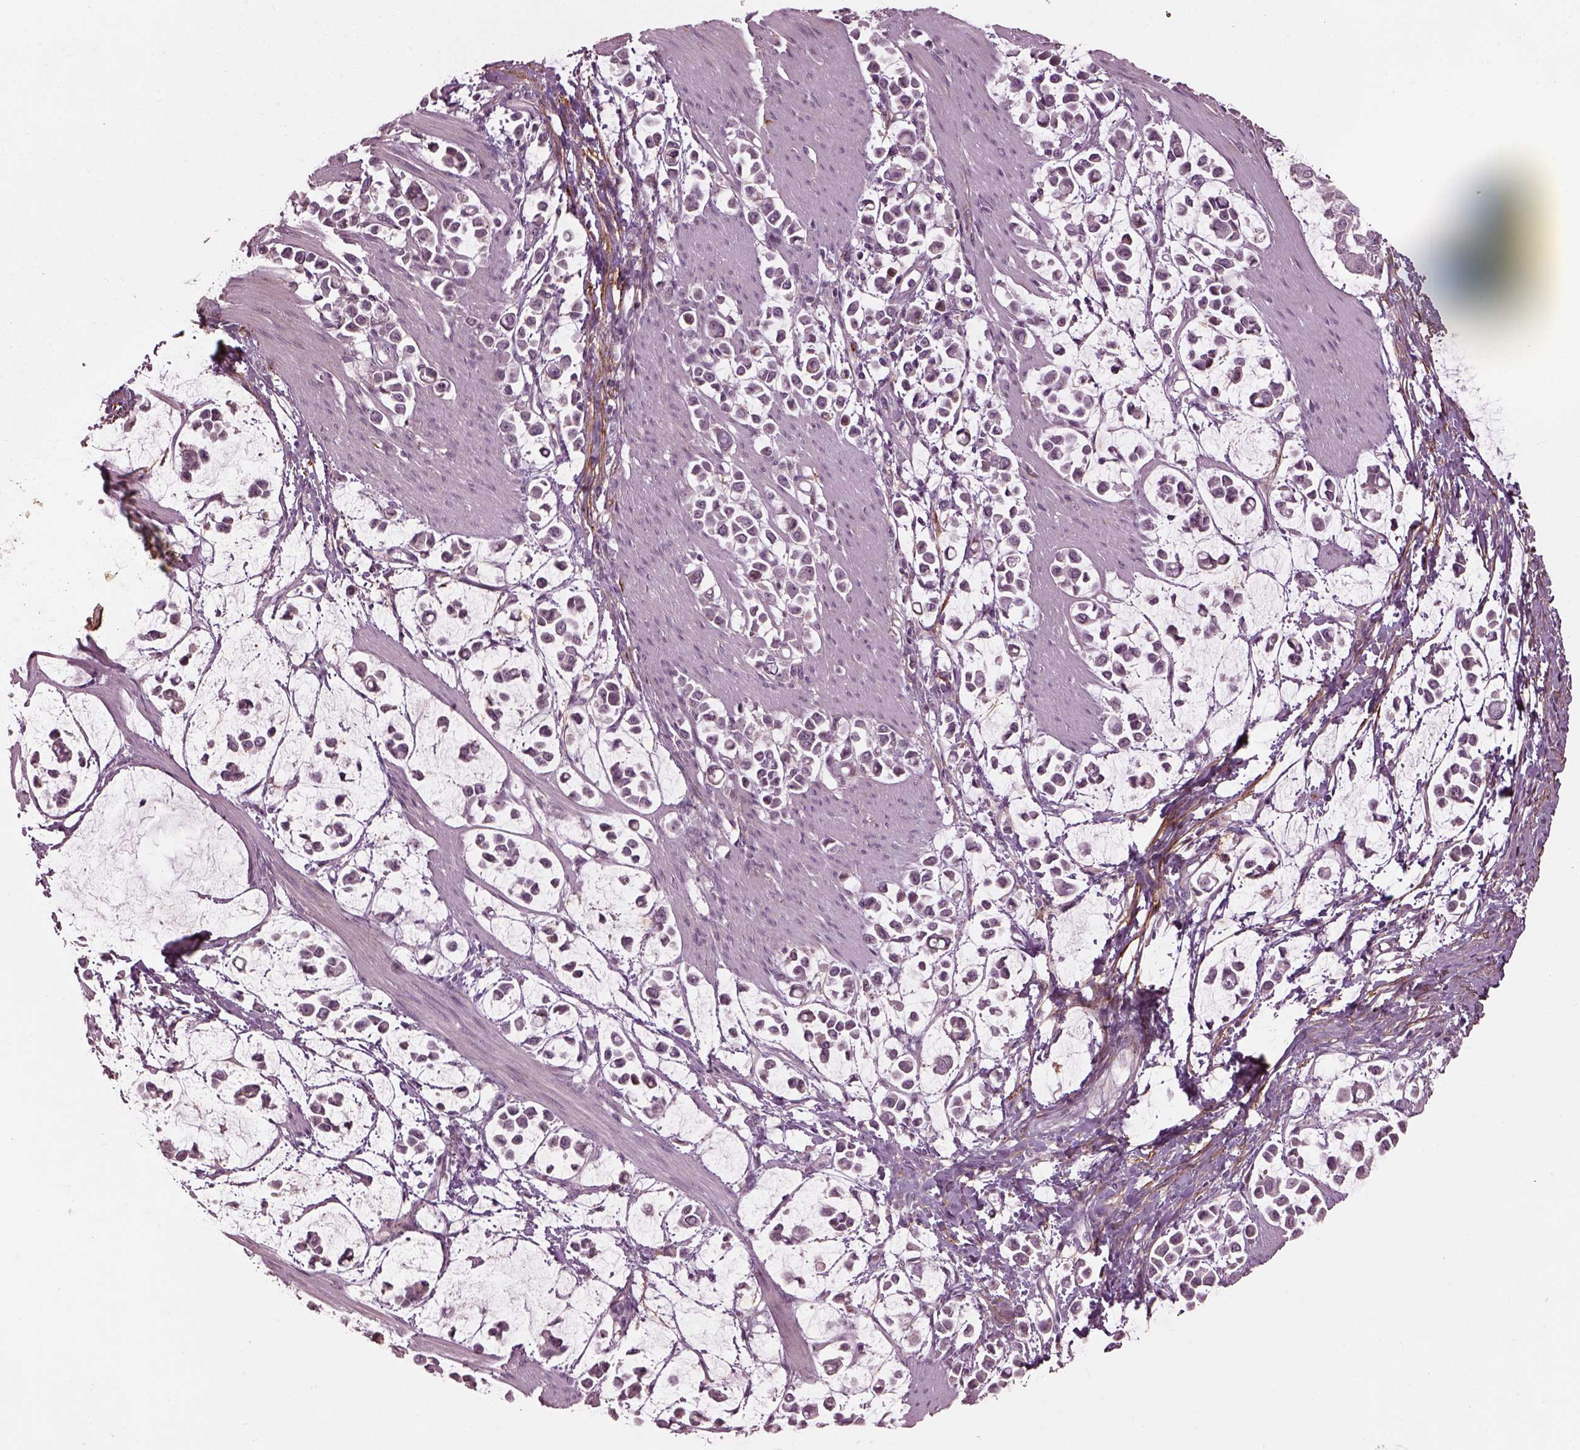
{"staining": {"intensity": "negative", "quantity": "none", "location": "none"}, "tissue": "stomach cancer", "cell_type": "Tumor cells", "image_type": "cancer", "snomed": [{"axis": "morphology", "description": "Adenocarcinoma, NOS"}, {"axis": "topography", "description": "Stomach"}], "caption": "Immunohistochemical staining of stomach cancer (adenocarcinoma) demonstrates no significant expression in tumor cells.", "gene": "EFEMP1", "patient": {"sex": "male", "age": 82}}